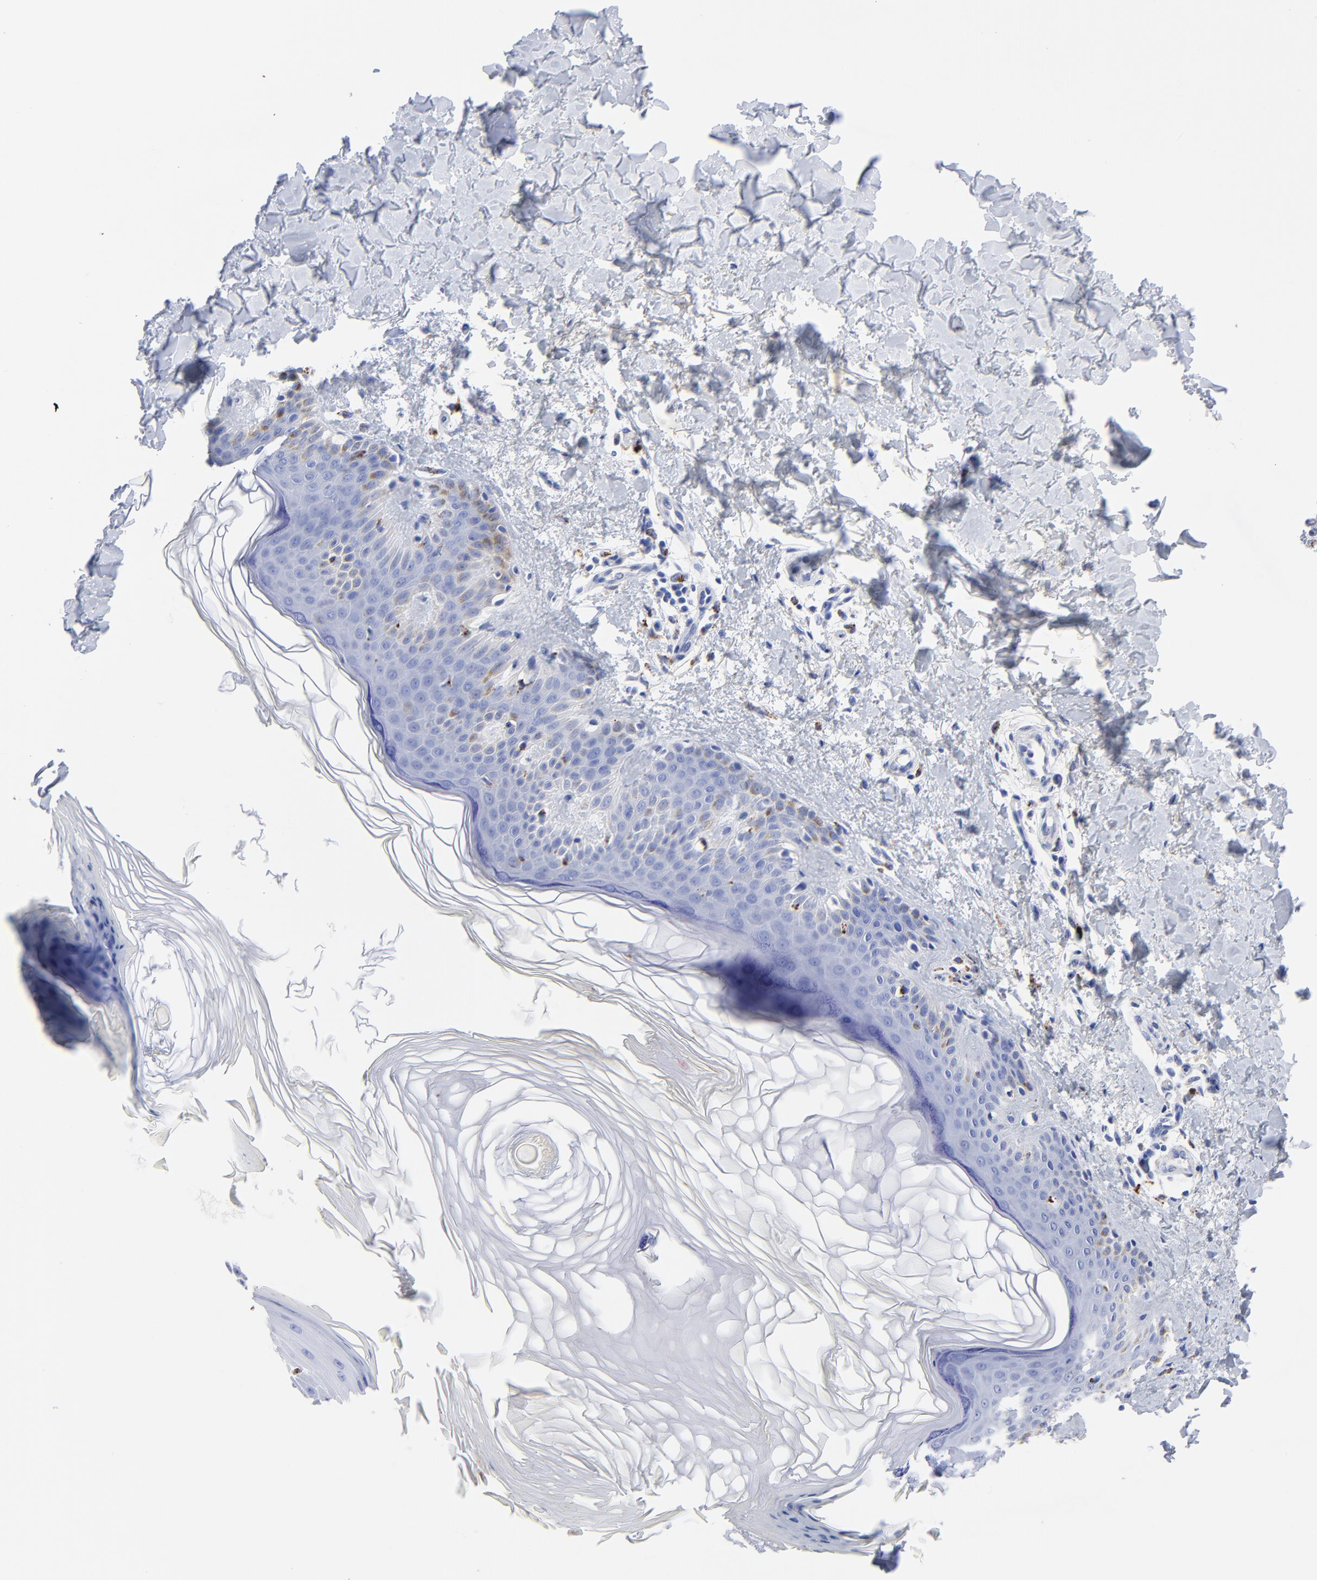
{"staining": {"intensity": "weak", "quantity": "<25%", "location": "cytoplasmic/membranous"}, "tissue": "skin cancer", "cell_type": "Tumor cells", "image_type": "cancer", "snomed": [{"axis": "morphology", "description": "Basal cell carcinoma"}, {"axis": "topography", "description": "Skin"}], "caption": "Immunohistochemistry (IHC) micrograph of neoplastic tissue: human basal cell carcinoma (skin) stained with DAB (3,3'-diaminobenzidine) demonstrates no significant protein expression in tumor cells. (DAB (3,3'-diaminobenzidine) IHC visualized using brightfield microscopy, high magnification).", "gene": "CPVL", "patient": {"sex": "male", "age": 67}}